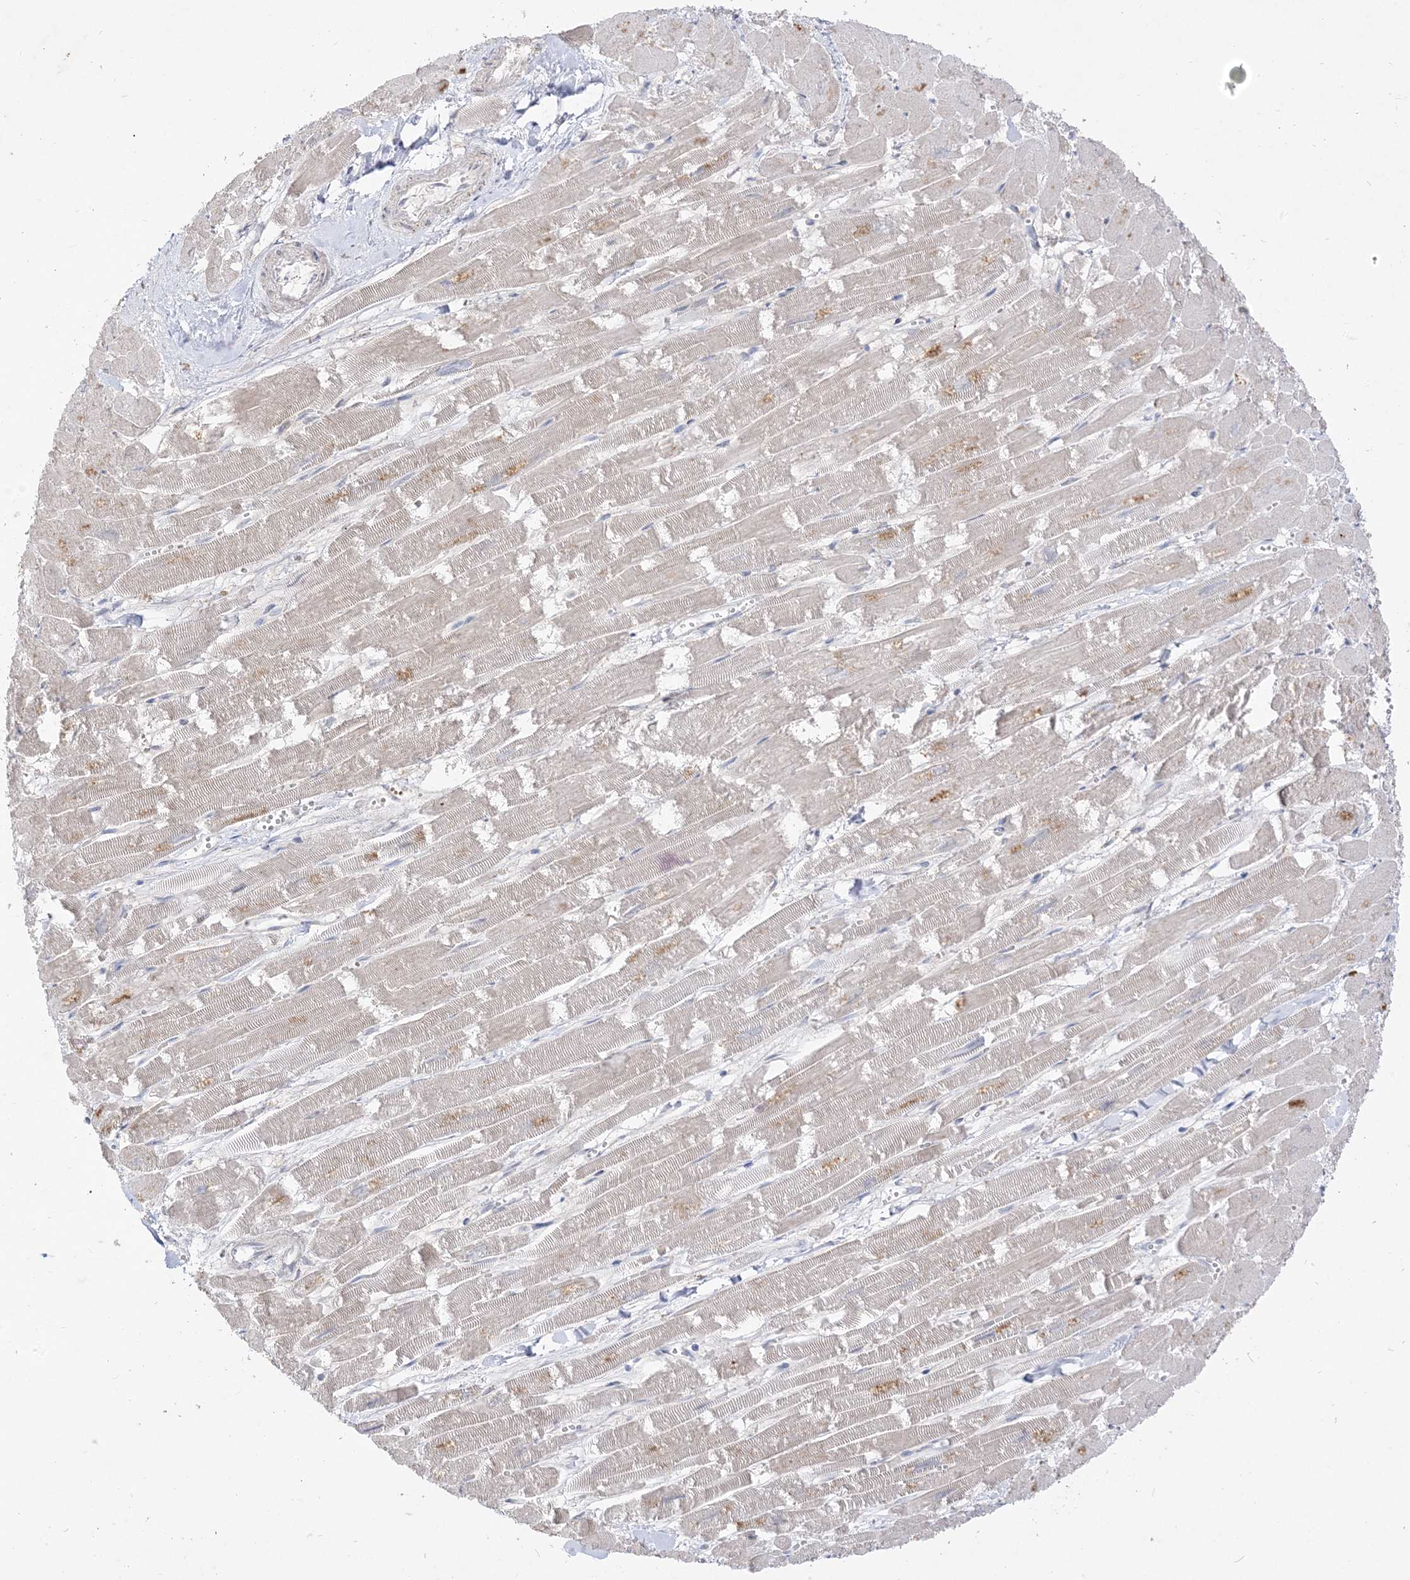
{"staining": {"intensity": "weak", "quantity": "<25%", "location": "cytoplasmic/membranous"}, "tissue": "heart muscle", "cell_type": "Cardiomyocytes", "image_type": "normal", "snomed": [{"axis": "morphology", "description": "Normal tissue, NOS"}, {"axis": "topography", "description": "Heart"}], "caption": "Immunohistochemistry of benign heart muscle reveals no expression in cardiomyocytes.", "gene": "LOXL3", "patient": {"sex": "male", "age": 54}}